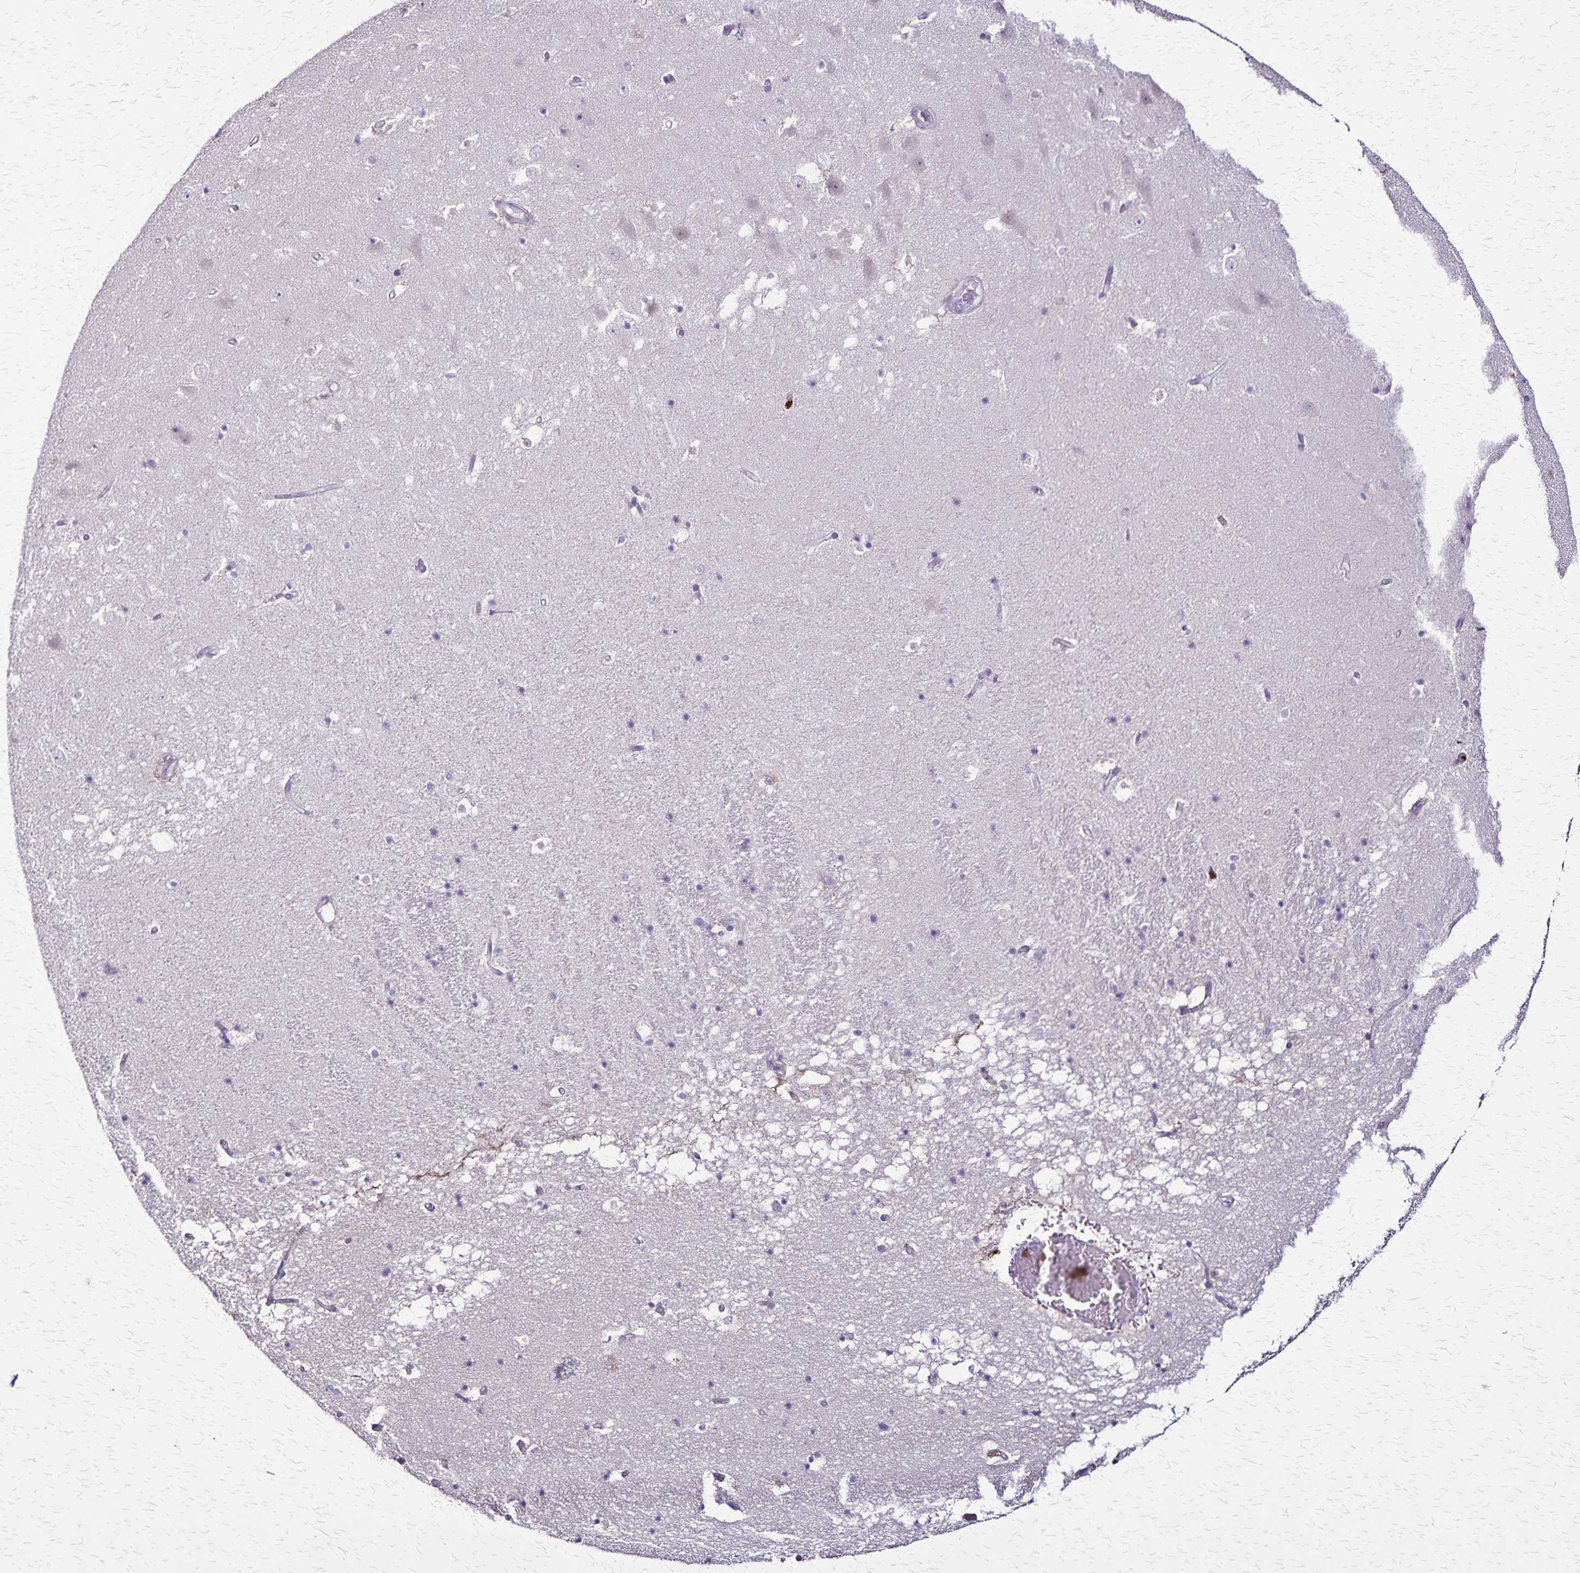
{"staining": {"intensity": "negative", "quantity": "none", "location": "none"}, "tissue": "hippocampus", "cell_type": "Glial cells", "image_type": "normal", "snomed": [{"axis": "morphology", "description": "Normal tissue, NOS"}, {"axis": "topography", "description": "Hippocampus"}], "caption": "Hippocampus stained for a protein using IHC demonstrates no positivity glial cells.", "gene": "ULBP3", "patient": {"sex": "male", "age": 58}}